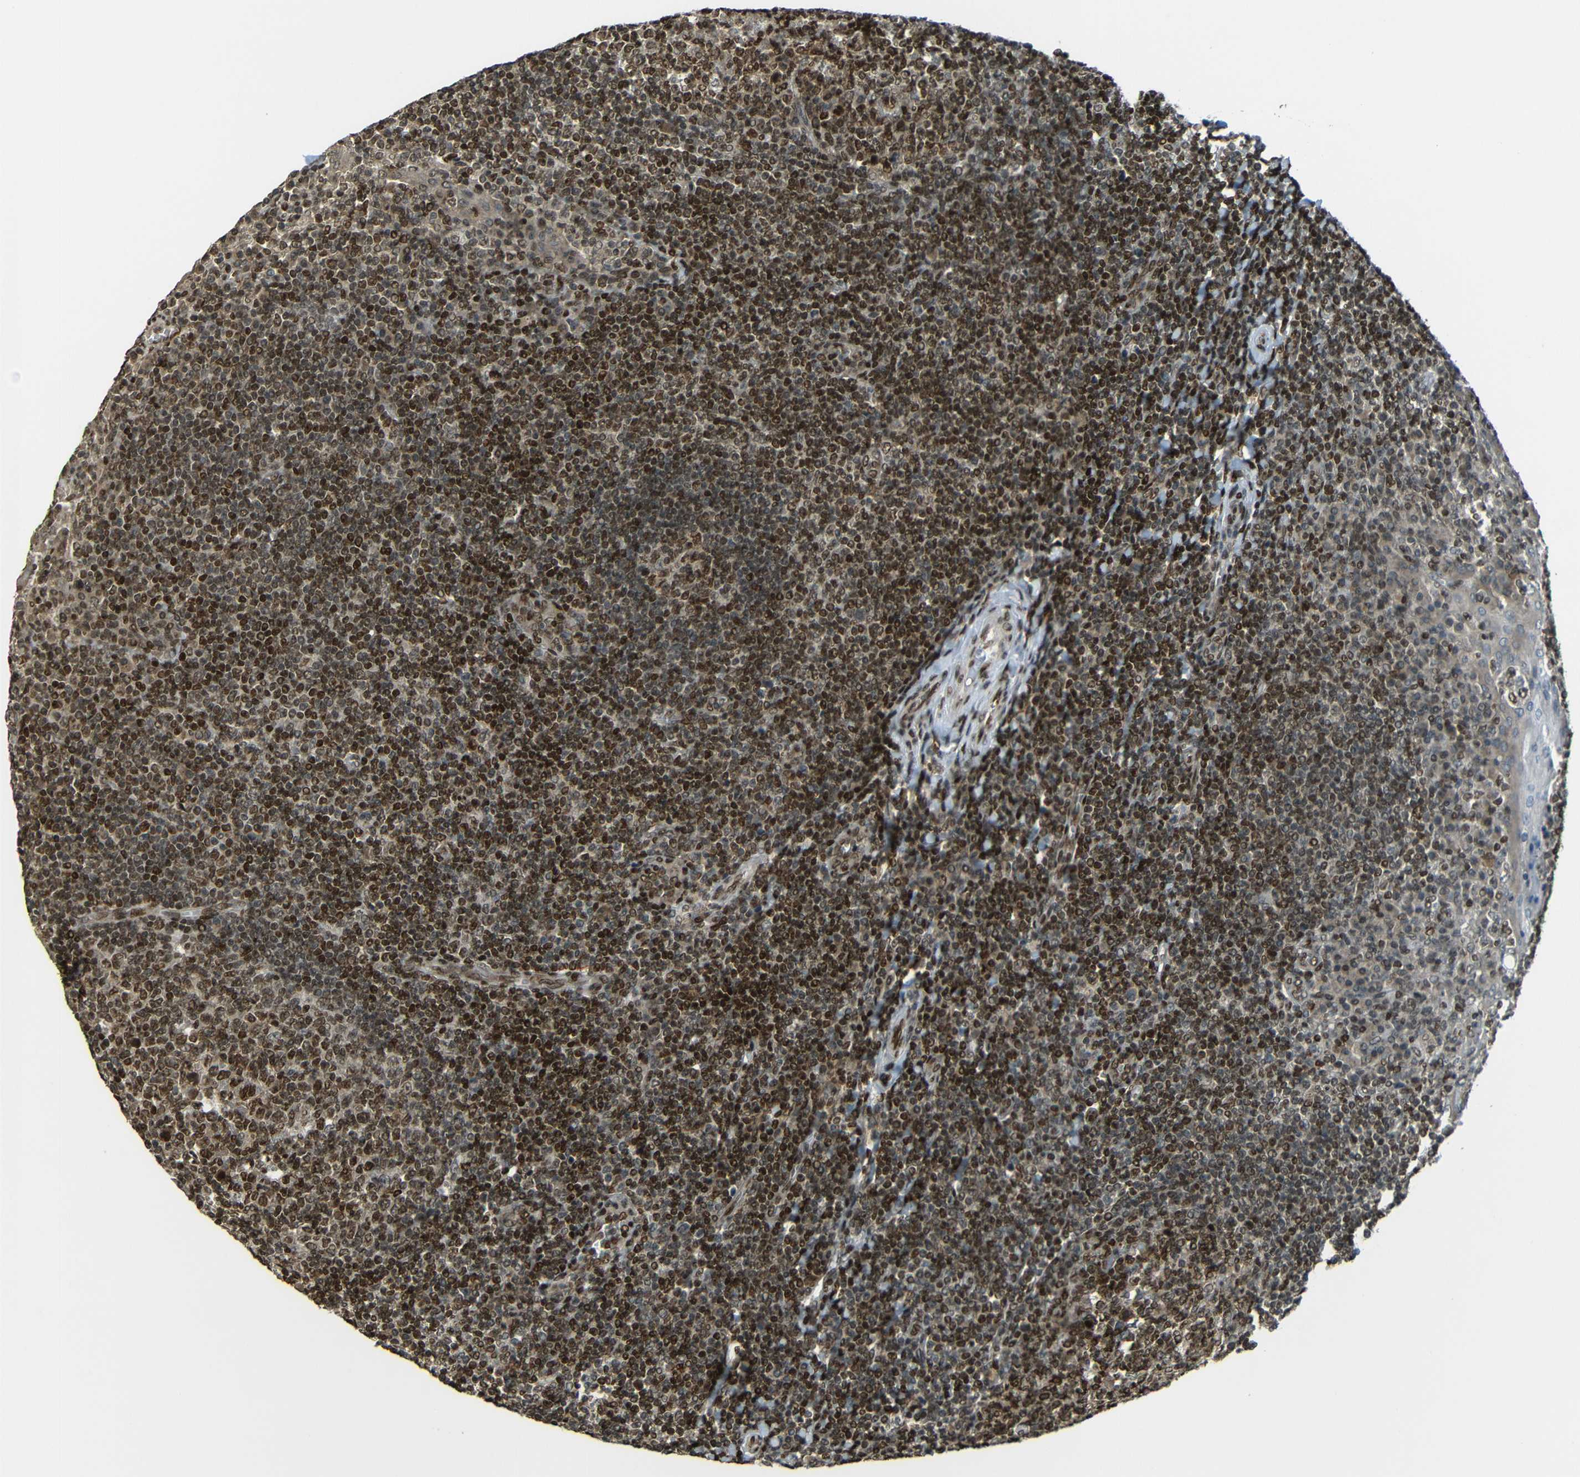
{"staining": {"intensity": "strong", "quantity": ">75%", "location": "cytoplasmic/membranous,nuclear"}, "tissue": "tonsil", "cell_type": "Germinal center cells", "image_type": "normal", "snomed": [{"axis": "morphology", "description": "Normal tissue, NOS"}, {"axis": "topography", "description": "Tonsil"}], "caption": "Protein staining of normal tonsil displays strong cytoplasmic/membranous,nuclear positivity in approximately >75% of germinal center cells.", "gene": "PSIP1", "patient": {"sex": "male", "age": 31}}